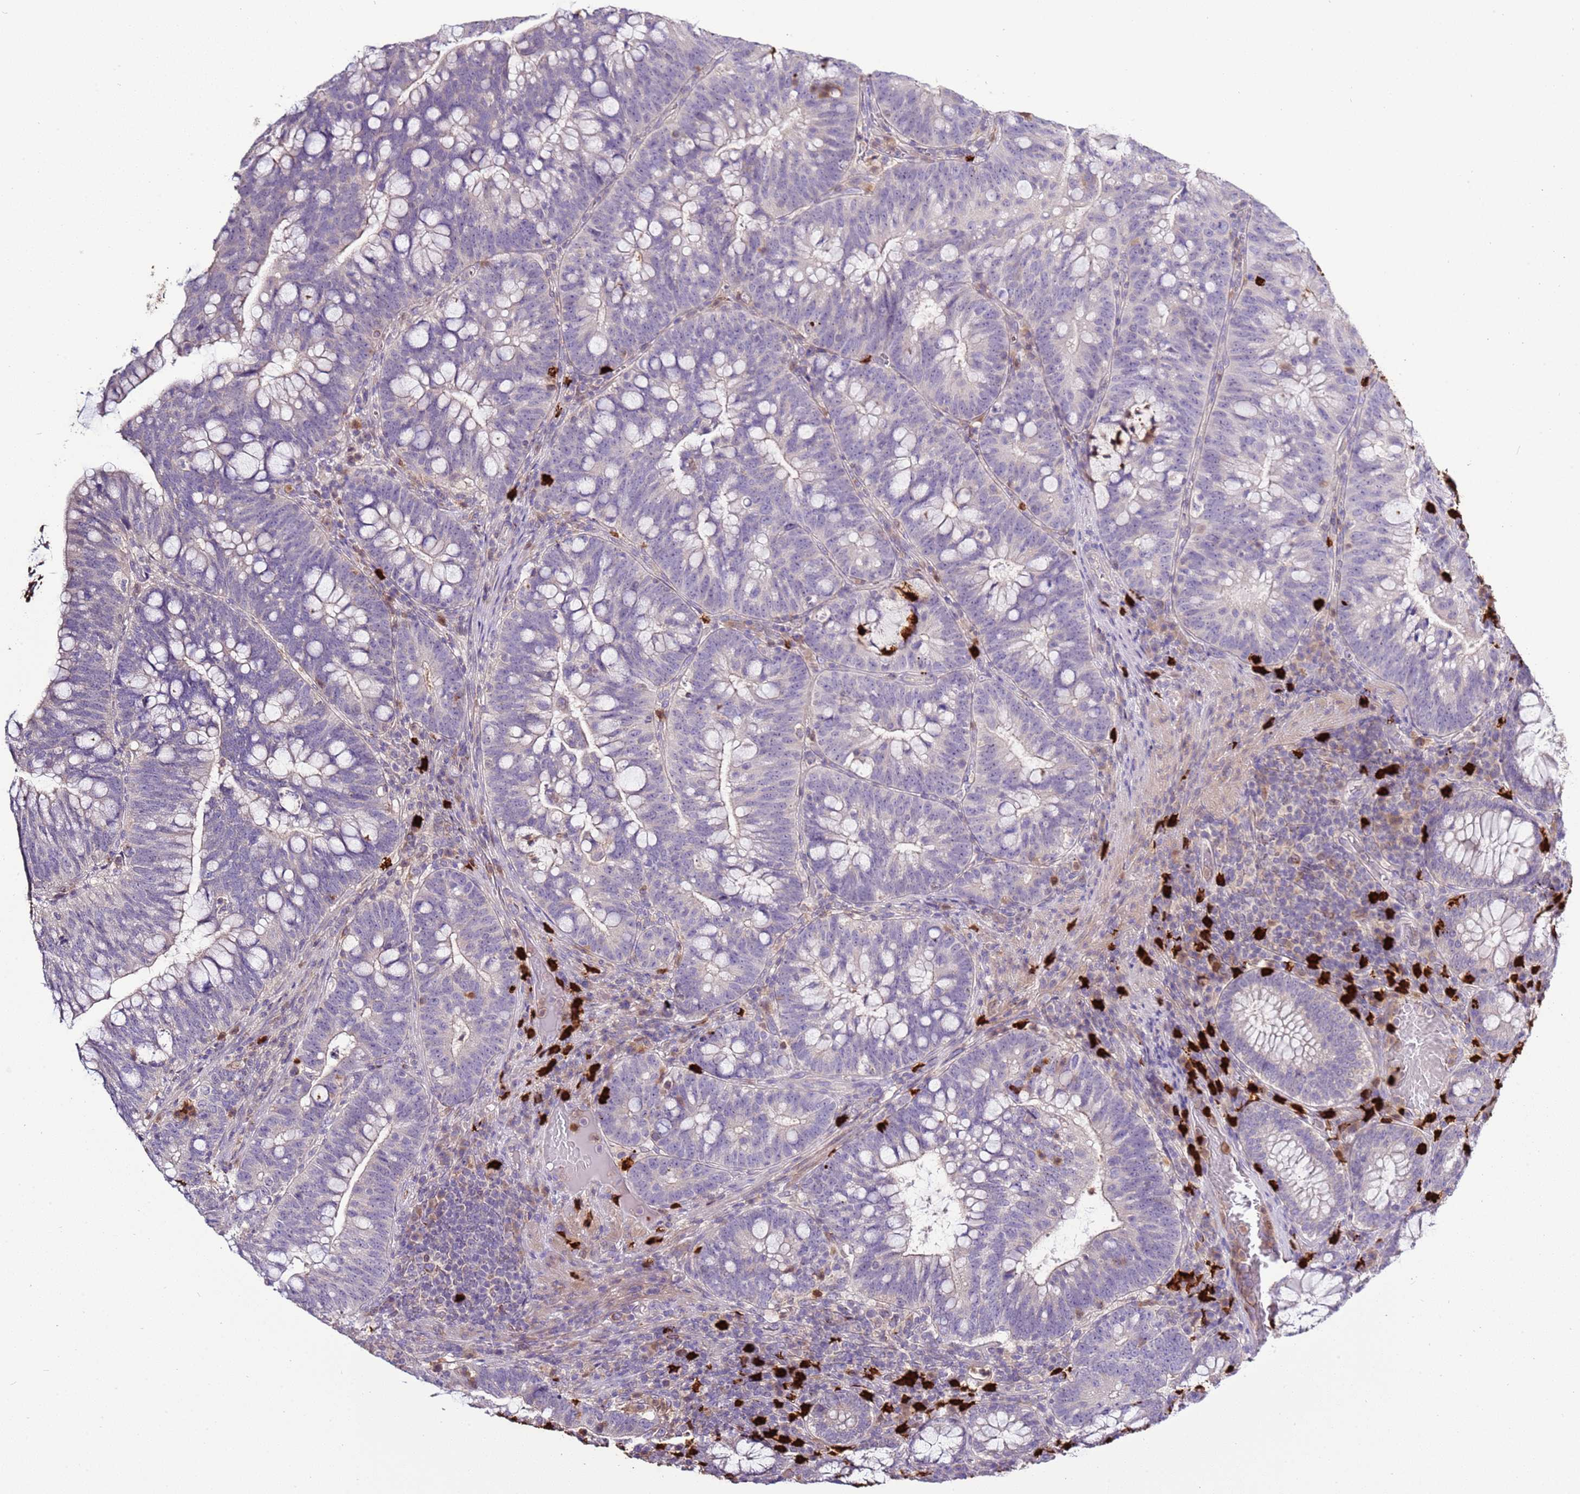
{"staining": {"intensity": "negative", "quantity": "none", "location": "none"}, "tissue": "colorectal cancer", "cell_type": "Tumor cells", "image_type": "cancer", "snomed": [{"axis": "morphology", "description": "Adenocarcinoma, NOS"}, {"axis": "topography", "description": "Colon"}], "caption": "High magnification brightfield microscopy of colorectal adenocarcinoma stained with DAB (brown) and counterstained with hematoxylin (blue): tumor cells show no significant positivity. Nuclei are stained in blue.", "gene": "IL2RG", "patient": {"sex": "female", "age": 66}}